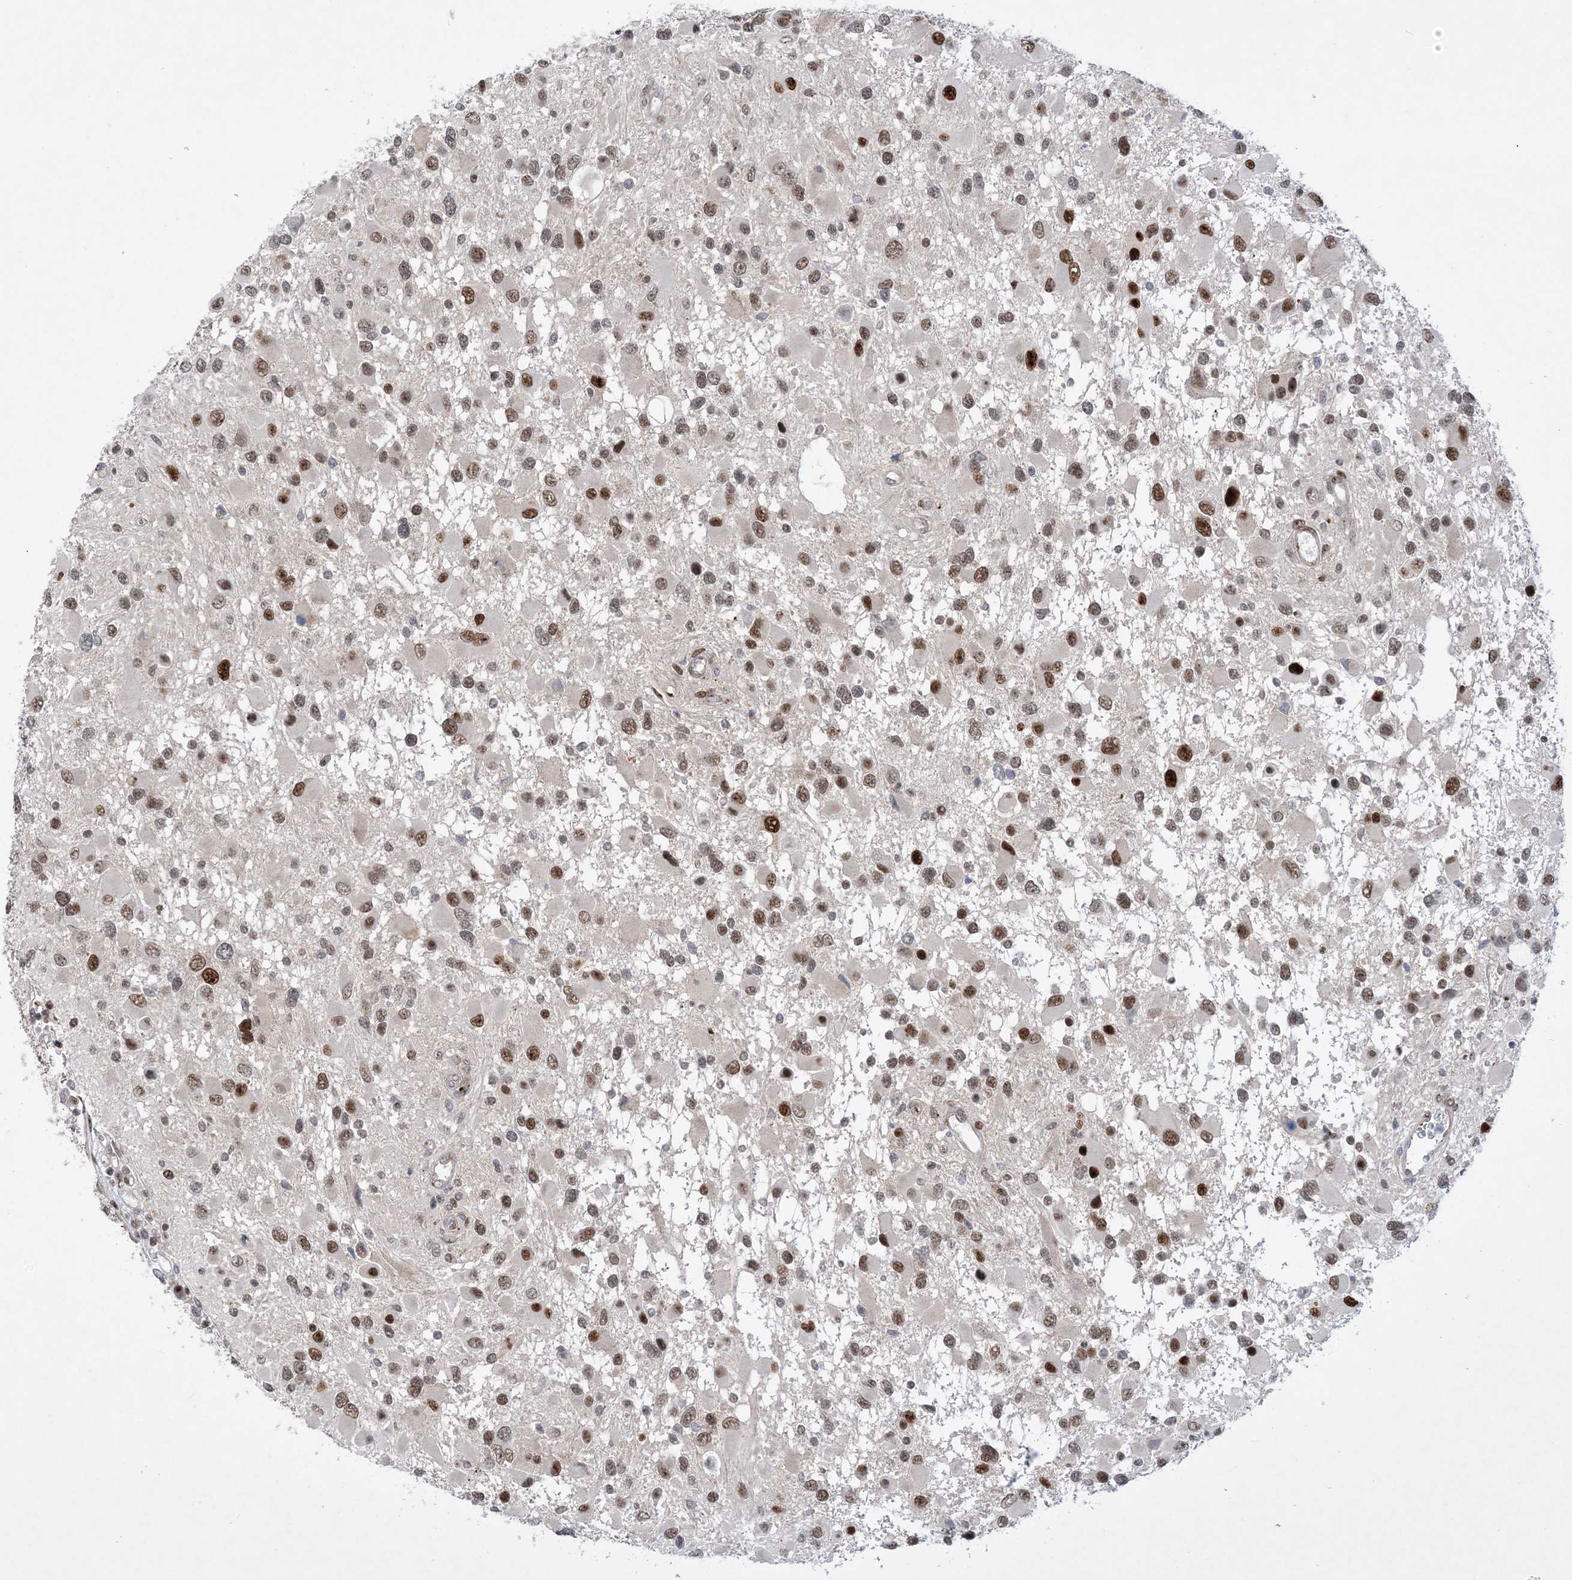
{"staining": {"intensity": "moderate", "quantity": ">75%", "location": "nuclear"}, "tissue": "glioma", "cell_type": "Tumor cells", "image_type": "cancer", "snomed": [{"axis": "morphology", "description": "Glioma, malignant, High grade"}, {"axis": "topography", "description": "Brain"}], "caption": "DAB (3,3'-diaminobenzidine) immunohistochemical staining of human malignant glioma (high-grade) demonstrates moderate nuclear protein expression in approximately >75% of tumor cells.", "gene": "TSPYL1", "patient": {"sex": "male", "age": 53}}